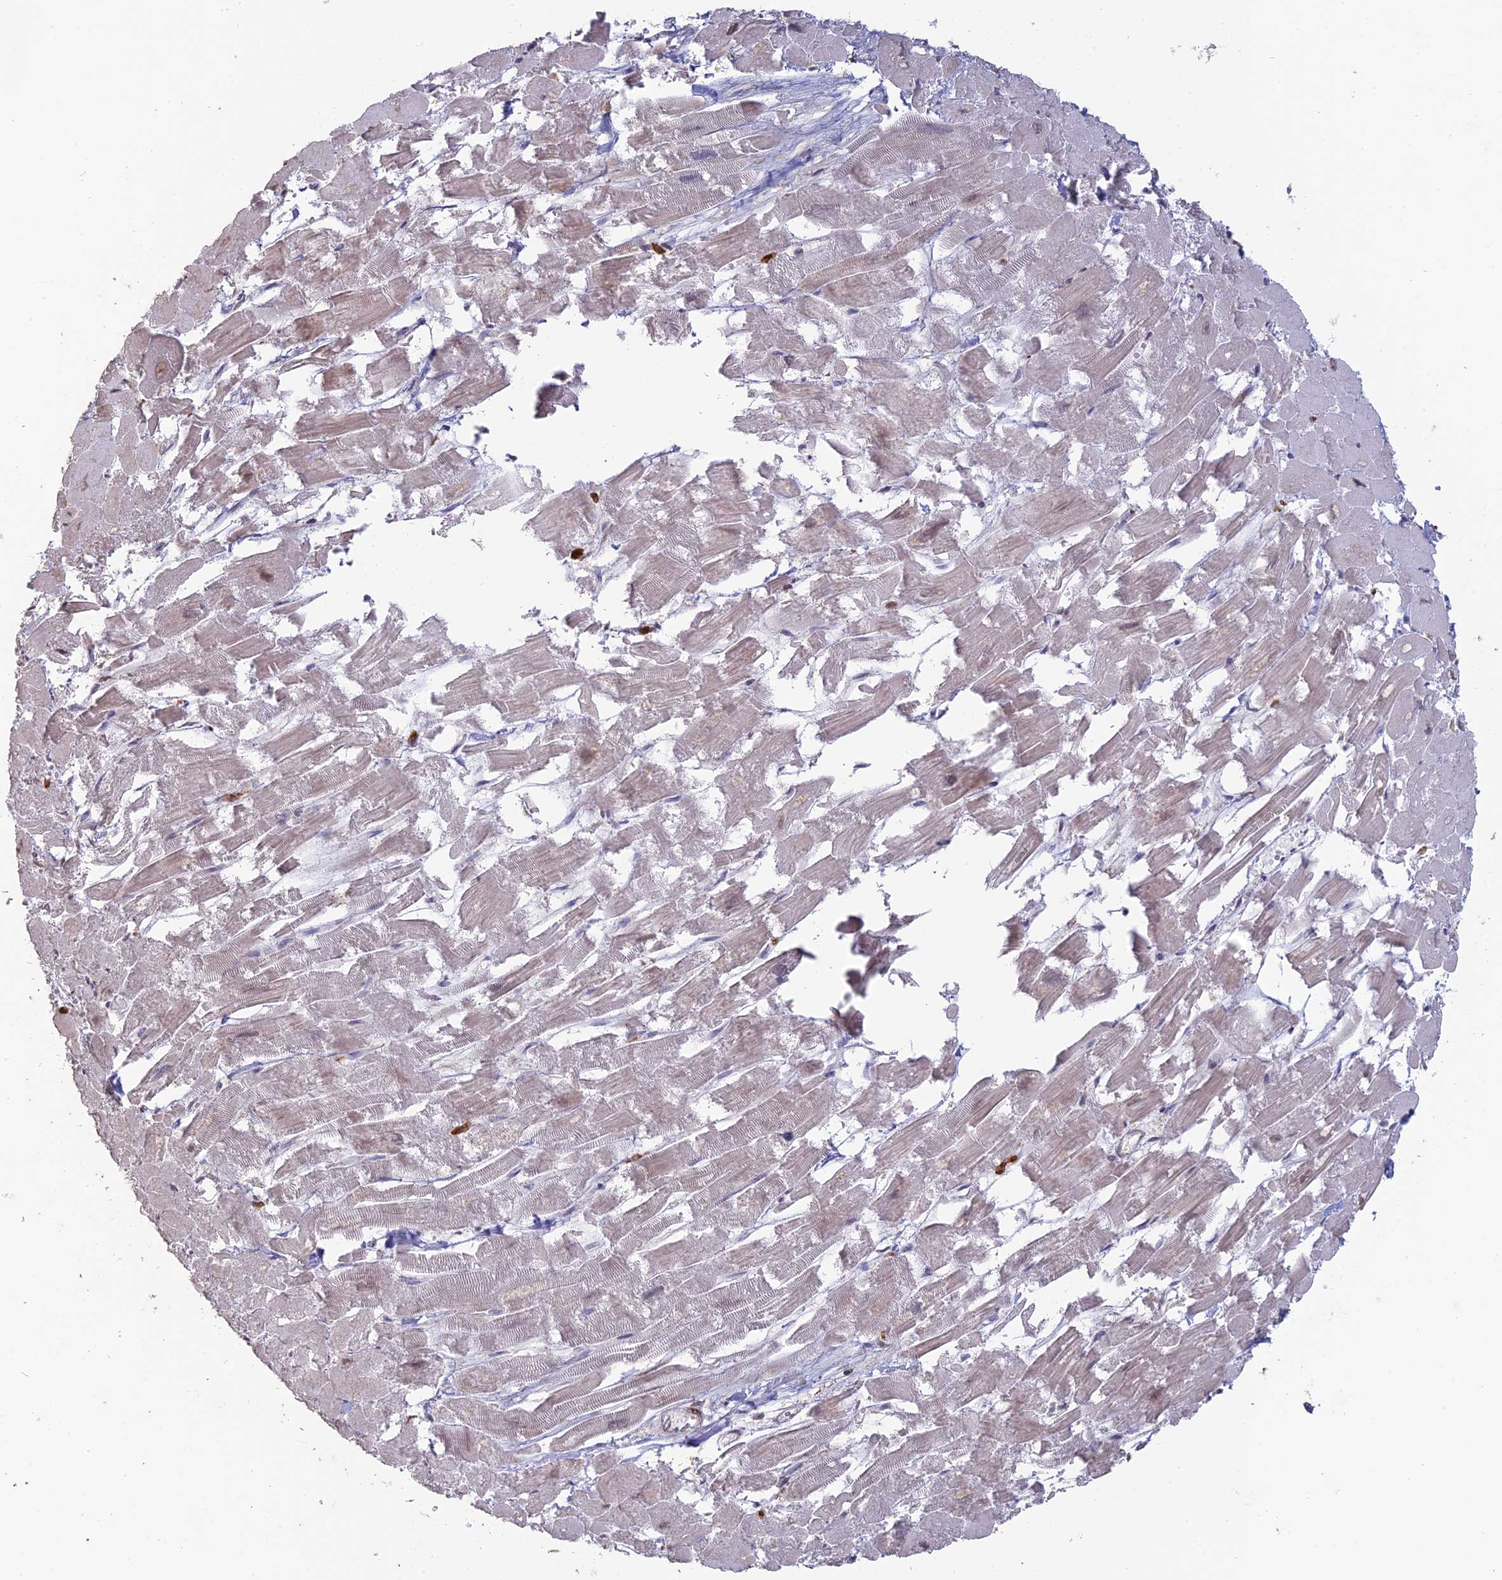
{"staining": {"intensity": "negative", "quantity": "none", "location": "none"}, "tissue": "heart muscle", "cell_type": "Cardiomyocytes", "image_type": "normal", "snomed": [{"axis": "morphology", "description": "Normal tissue, NOS"}, {"axis": "topography", "description": "Heart"}], "caption": "Immunohistochemistry (IHC) of normal heart muscle shows no positivity in cardiomyocytes. (DAB IHC visualized using brightfield microscopy, high magnification).", "gene": "APOBR", "patient": {"sex": "male", "age": 54}}